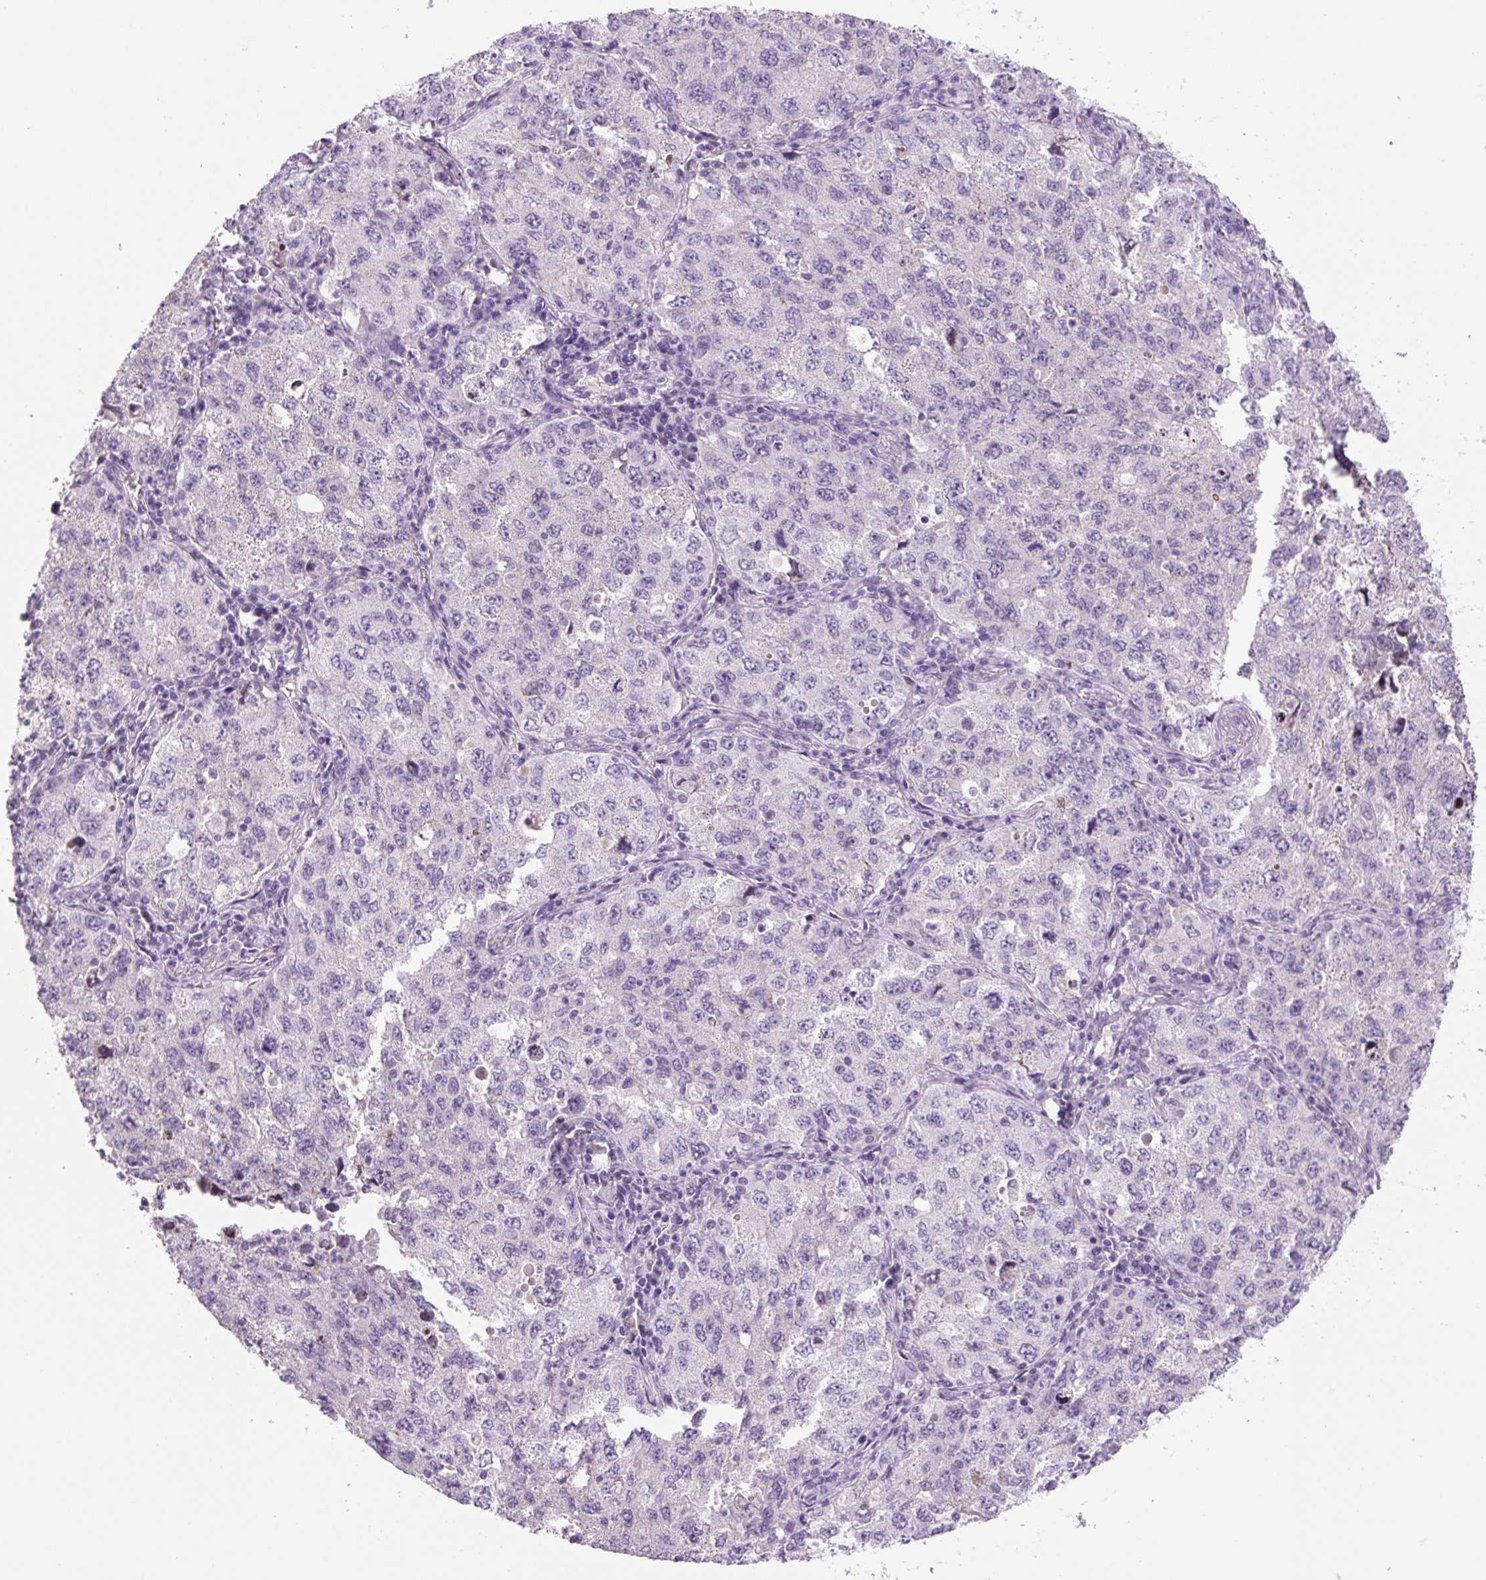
{"staining": {"intensity": "negative", "quantity": "none", "location": "none"}, "tissue": "lung cancer", "cell_type": "Tumor cells", "image_type": "cancer", "snomed": [{"axis": "morphology", "description": "Adenocarcinoma, NOS"}, {"axis": "topography", "description": "Lung"}], "caption": "The immunohistochemistry histopathology image has no significant expression in tumor cells of lung cancer (adenocarcinoma) tissue. The staining is performed using DAB (3,3'-diaminobenzidine) brown chromogen with nuclei counter-stained in using hematoxylin.", "gene": "PRM1", "patient": {"sex": "female", "age": 57}}